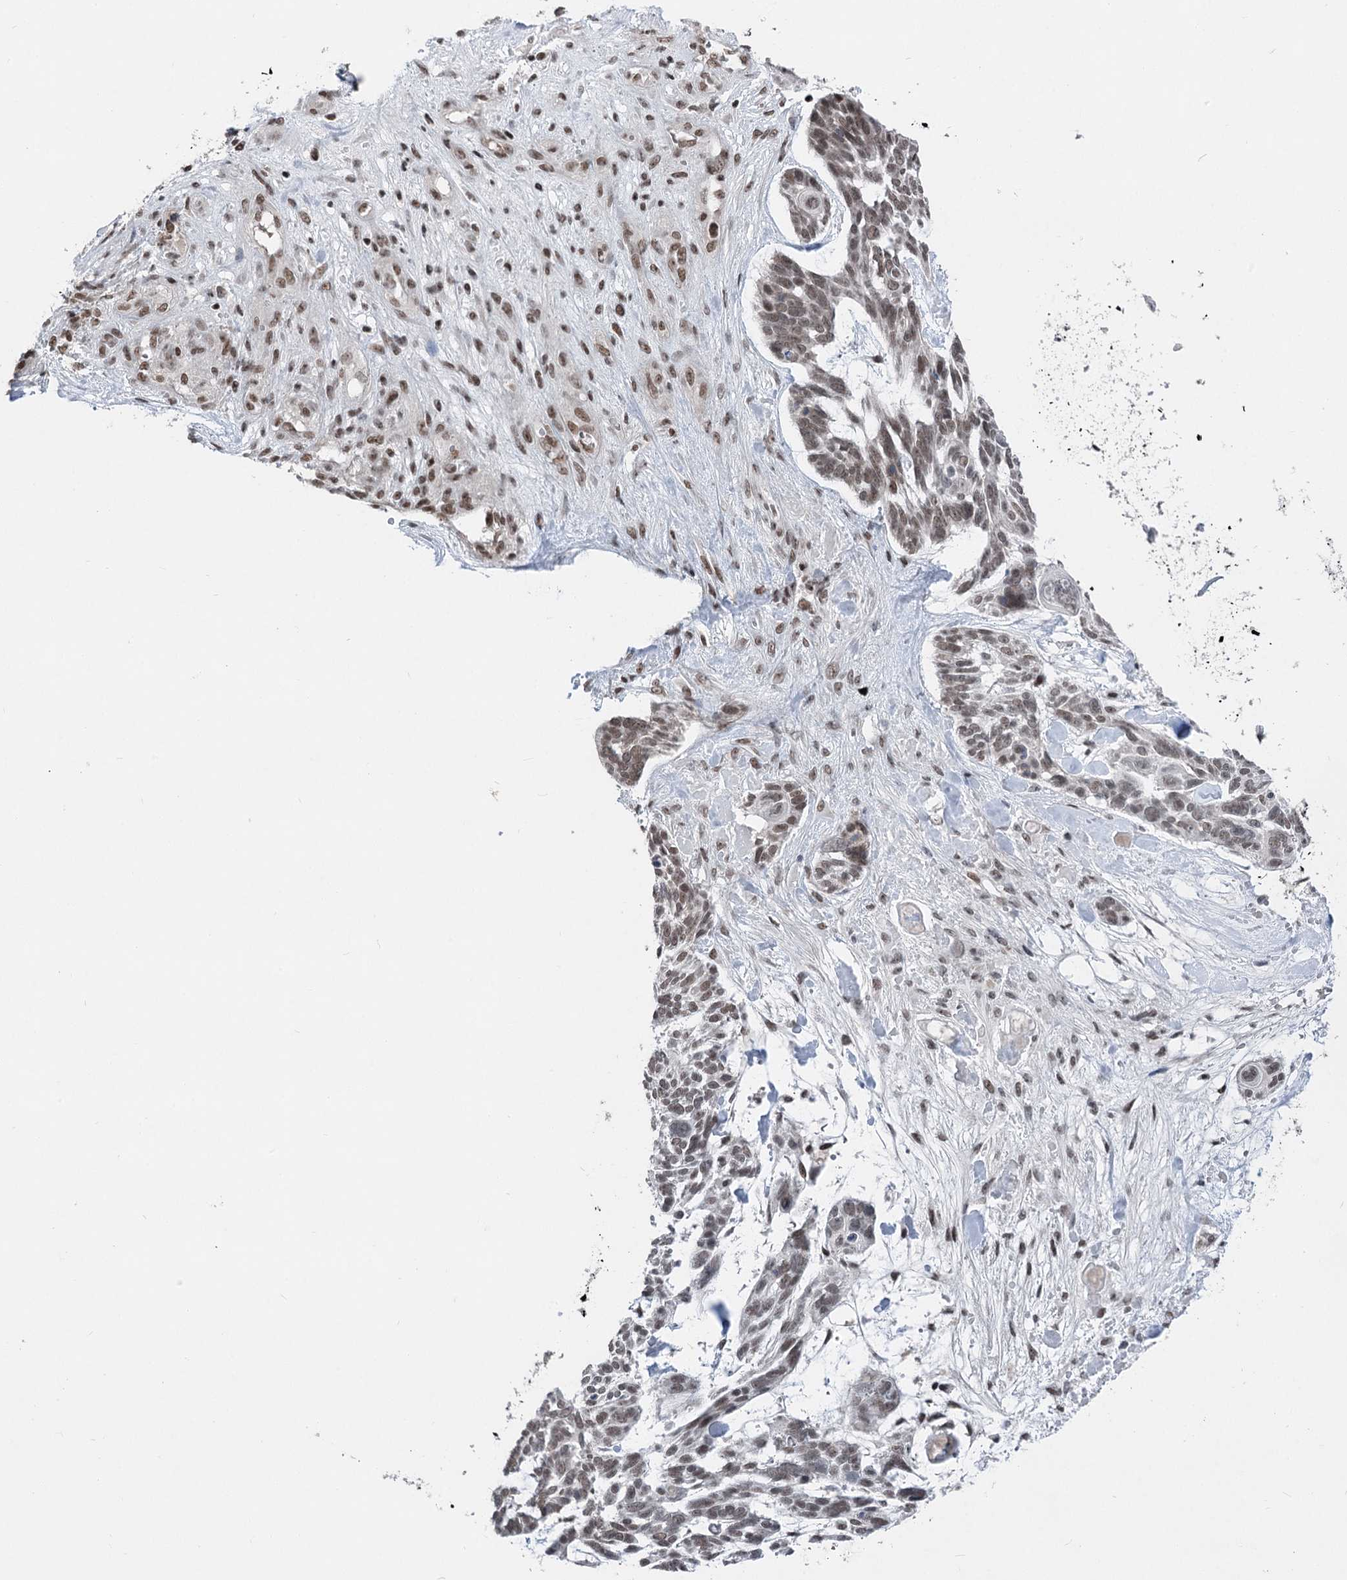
{"staining": {"intensity": "weak", "quantity": "25%-75%", "location": "nuclear"}, "tissue": "skin cancer", "cell_type": "Tumor cells", "image_type": "cancer", "snomed": [{"axis": "morphology", "description": "Basal cell carcinoma"}, {"axis": "topography", "description": "Skin"}], "caption": "Protein expression analysis of skin cancer (basal cell carcinoma) exhibits weak nuclear staining in approximately 25%-75% of tumor cells.", "gene": "CGGBP1", "patient": {"sex": "male", "age": 88}}